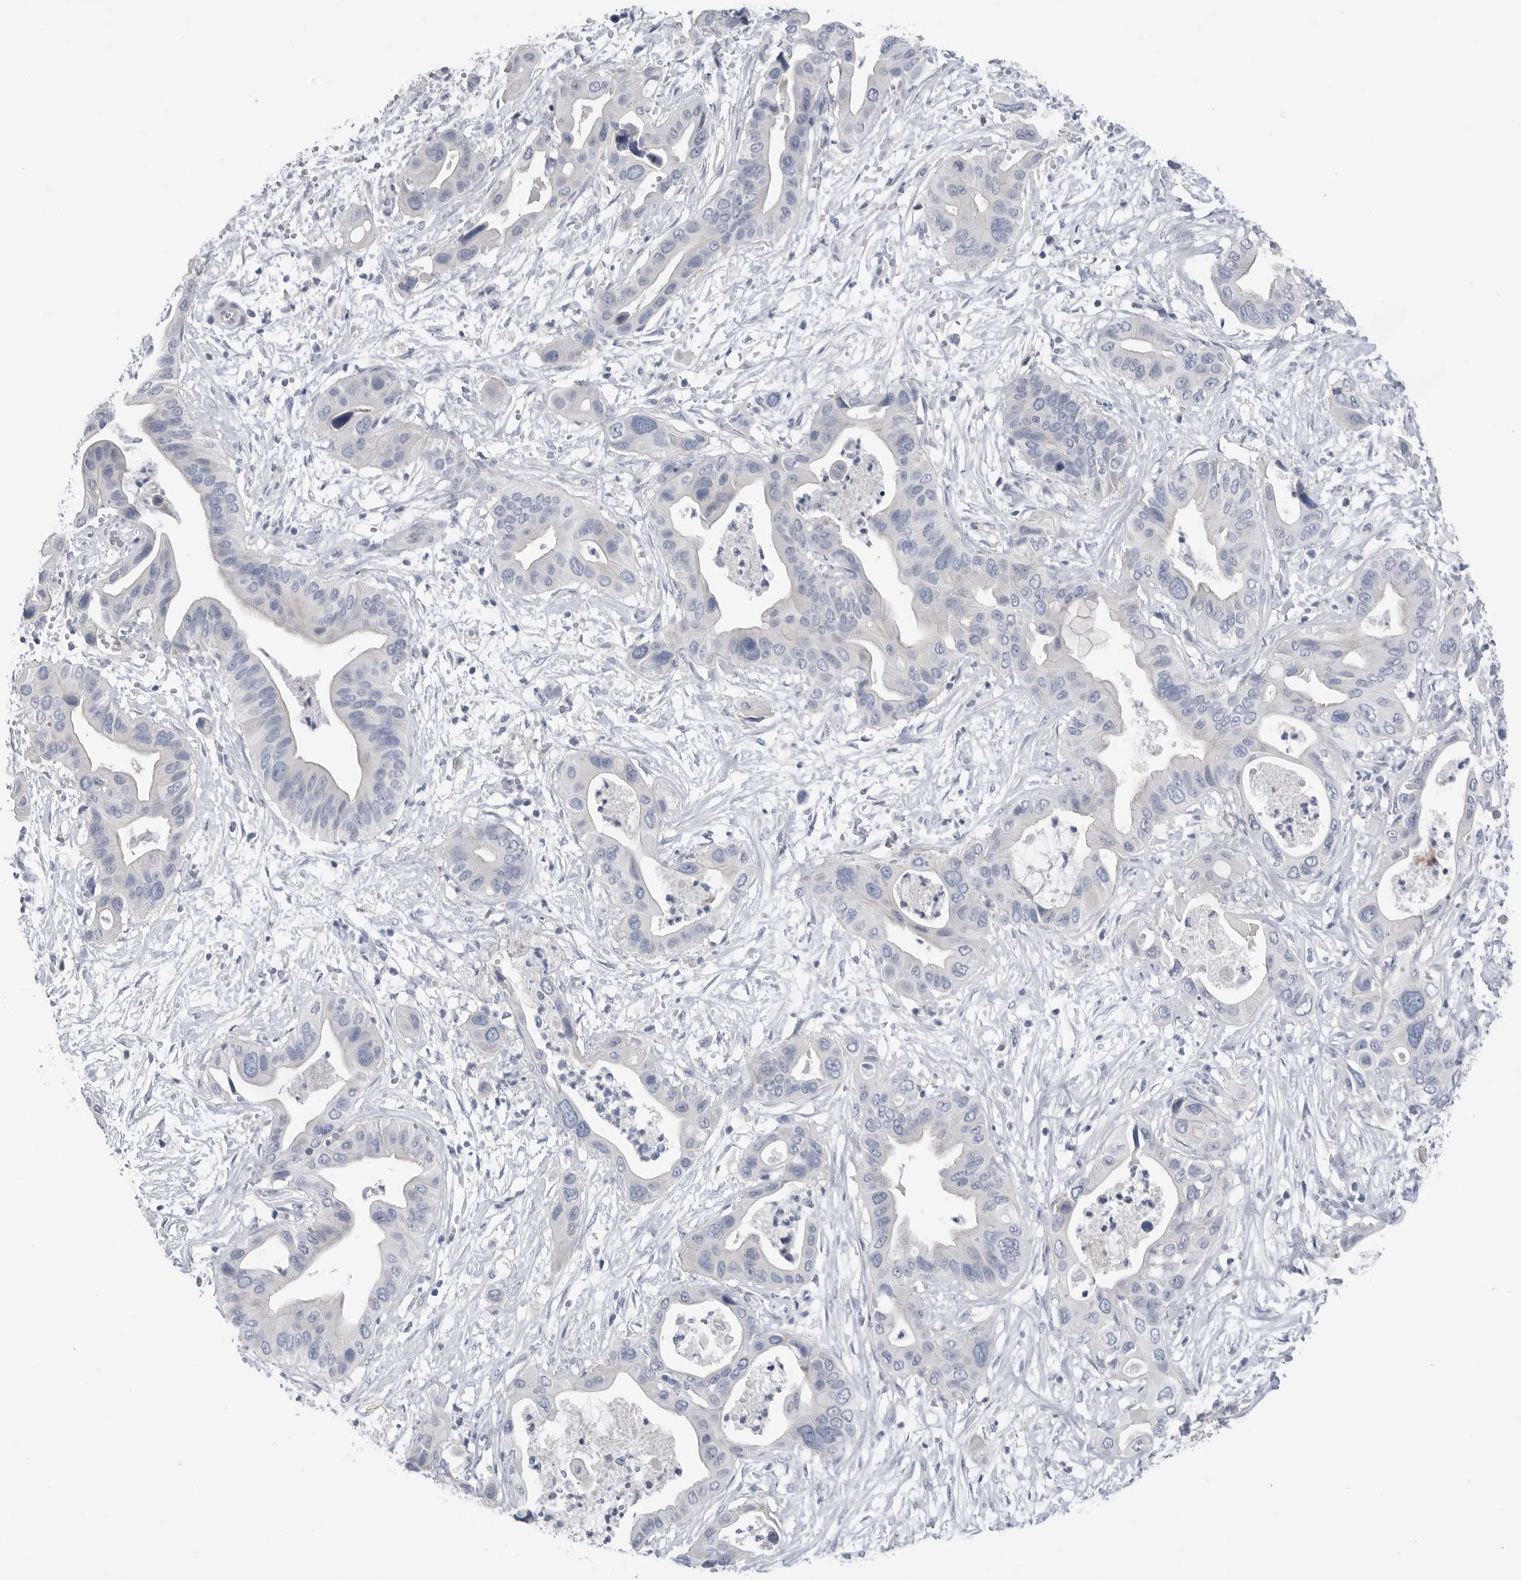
{"staining": {"intensity": "negative", "quantity": "none", "location": "none"}, "tissue": "pancreatic cancer", "cell_type": "Tumor cells", "image_type": "cancer", "snomed": [{"axis": "morphology", "description": "Adenocarcinoma, NOS"}, {"axis": "topography", "description": "Pancreas"}], "caption": "Immunohistochemistry (IHC) photomicrograph of neoplastic tissue: human pancreatic cancer (adenocarcinoma) stained with DAB shows no significant protein staining in tumor cells. (Stains: DAB (3,3'-diaminobenzidine) immunohistochemistry with hematoxylin counter stain, Microscopy: brightfield microscopy at high magnification).", "gene": "ABHD12", "patient": {"sex": "male", "age": 66}}